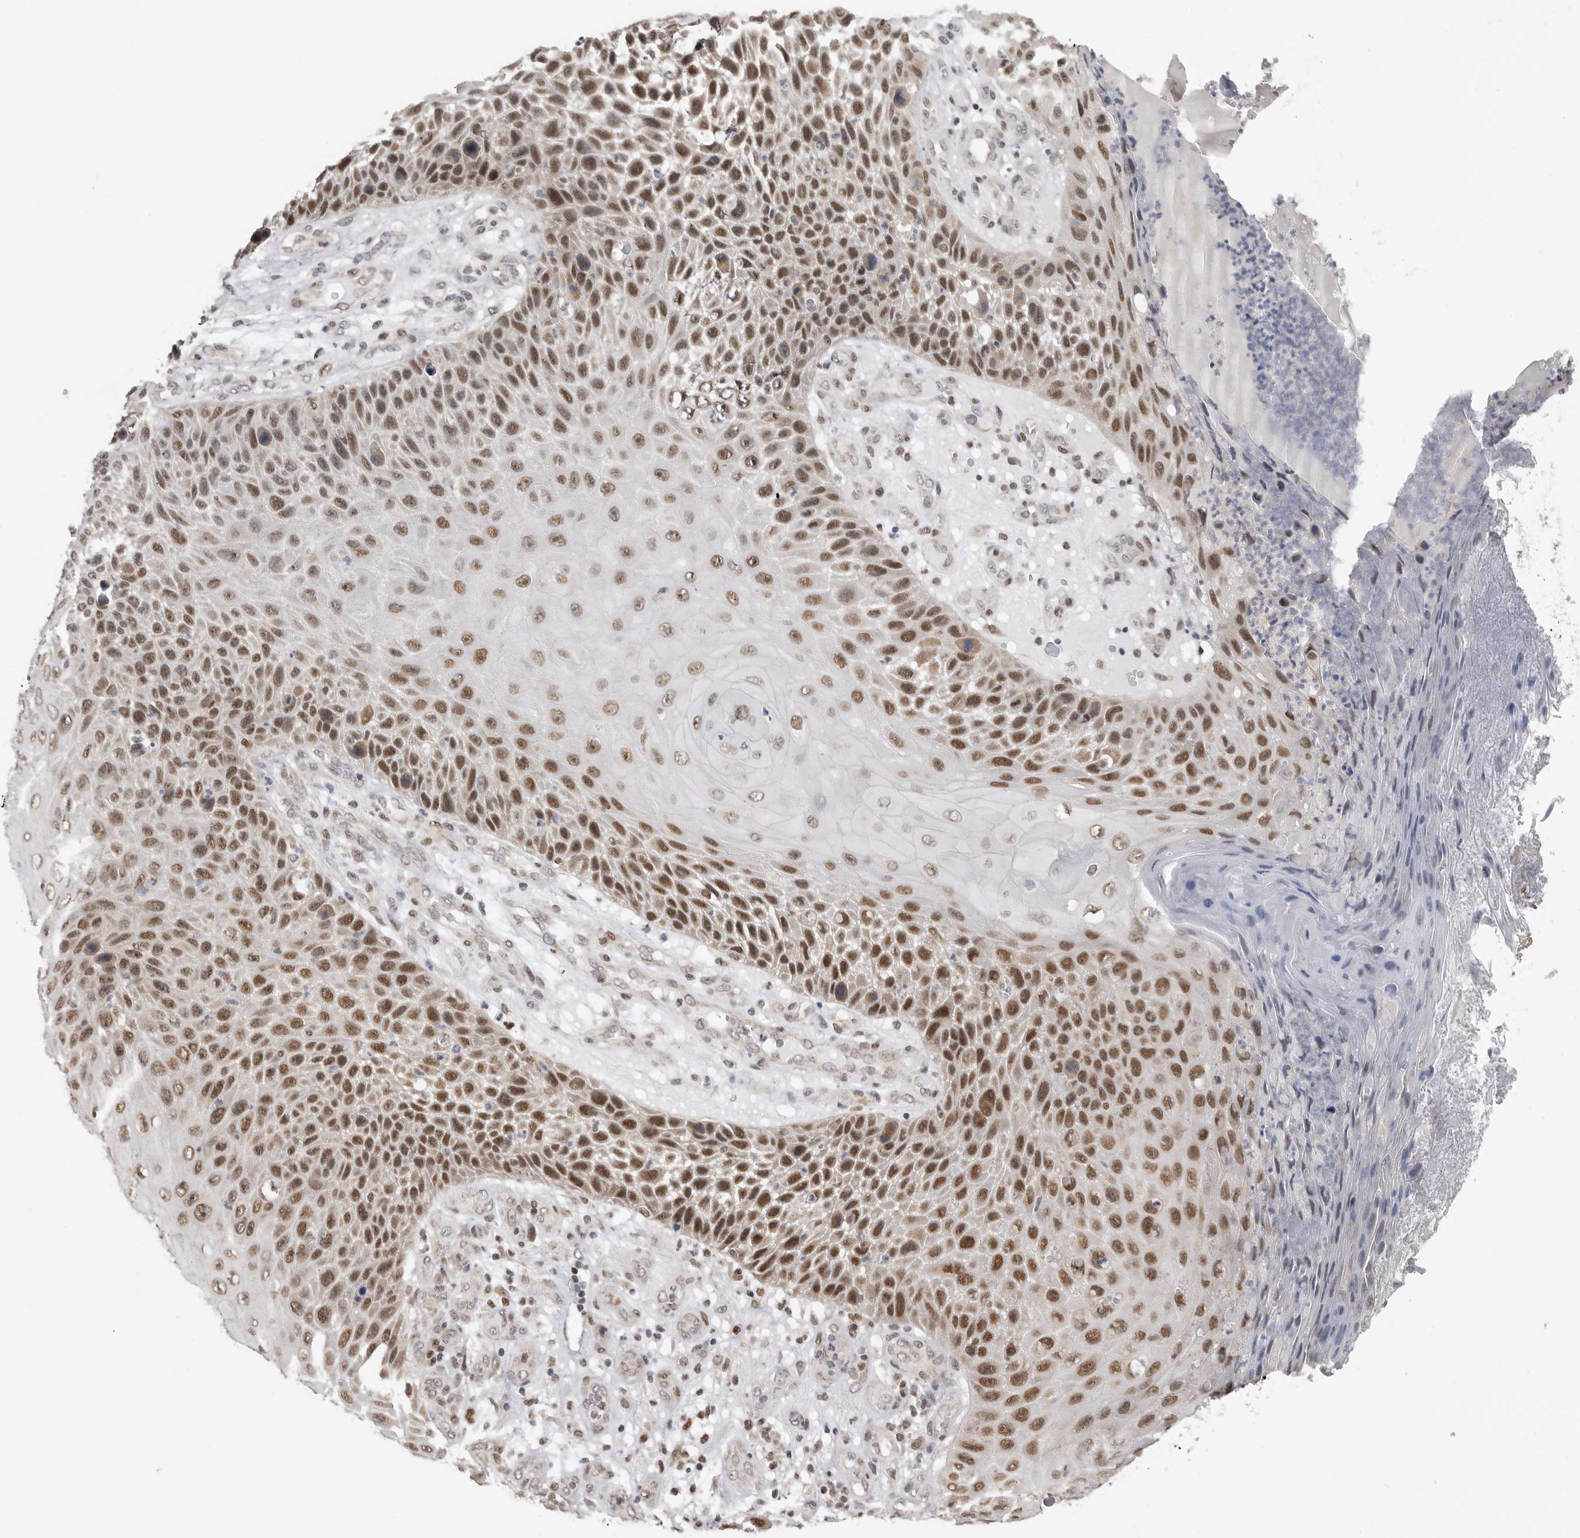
{"staining": {"intensity": "strong", "quantity": ">75%", "location": "nuclear"}, "tissue": "skin cancer", "cell_type": "Tumor cells", "image_type": "cancer", "snomed": [{"axis": "morphology", "description": "Squamous cell carcinoma, NOS"}, {"axis": "topography", "description": "Skin"}], "caption": "Immunohistochemical staining of skin cancer exhibits high levels of strong nuclear positivity in about >75% of tumor cells.", "gene": "SMARCC1", "patient": {"sex": "female", "age": 88}}